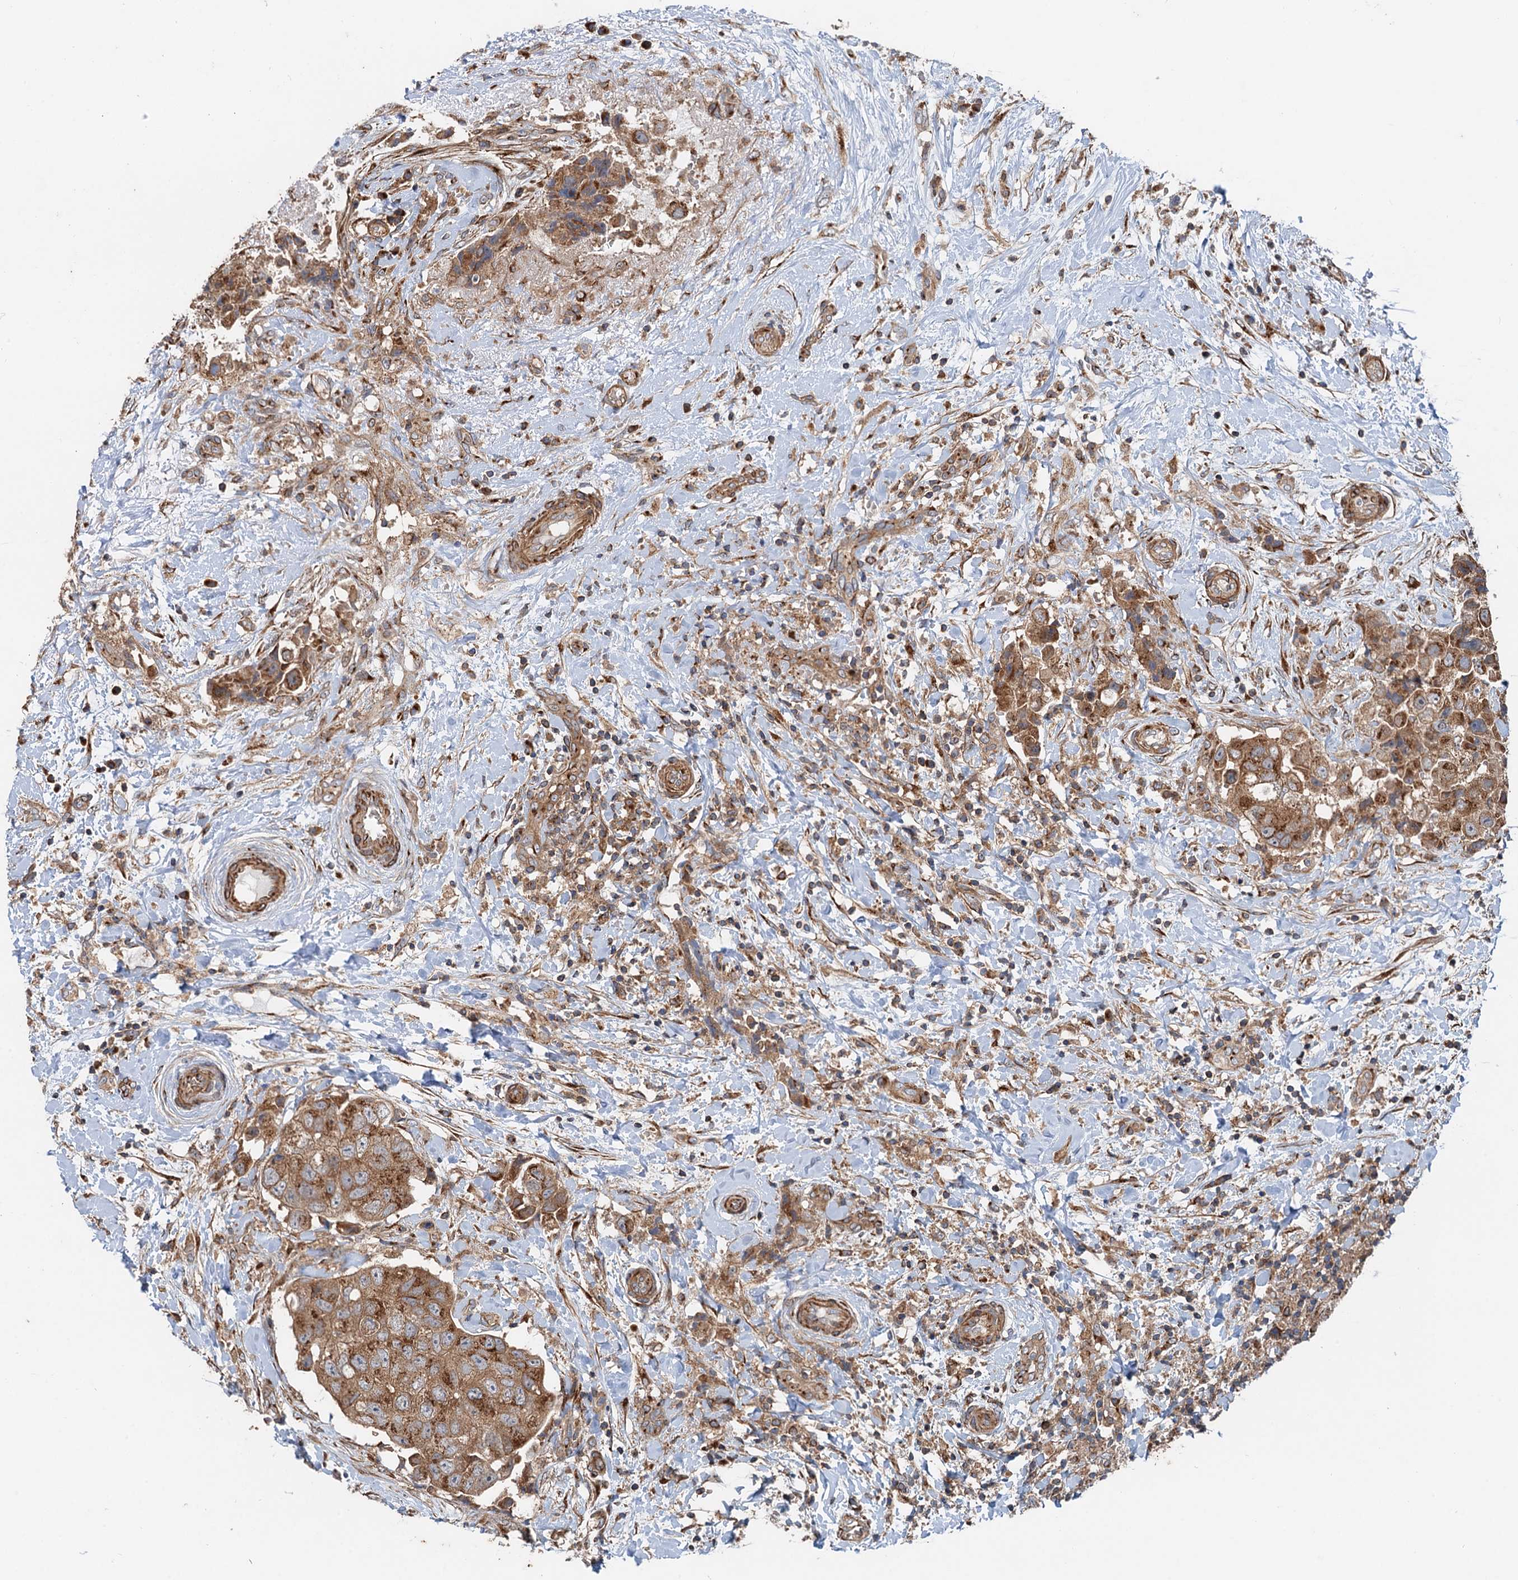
{"staining": {"intensity": "moderate", "quantity": ">75%", "location": "cytoplasmic/membranous"}, "tissue": "breast cancer", "cell_type": "Tumor cells", "image_type": "cancer", "snomed": [{"axis": "morphology", "description": "Normal tissue, NOS"}, {"axis": "morphology", "description": "Duct carcinoma"}, {"axis": "topography", "description": "Breast"}], "caption": "Approximately >75% of tumor cells in intraductal carcinoma (breast) show moderate cytoplasmic/membranous protein expression as visualized by brown immunohistochemical staining.", "gene": "ANKRD26", "patient": {"sex": "female", "age": 62}}